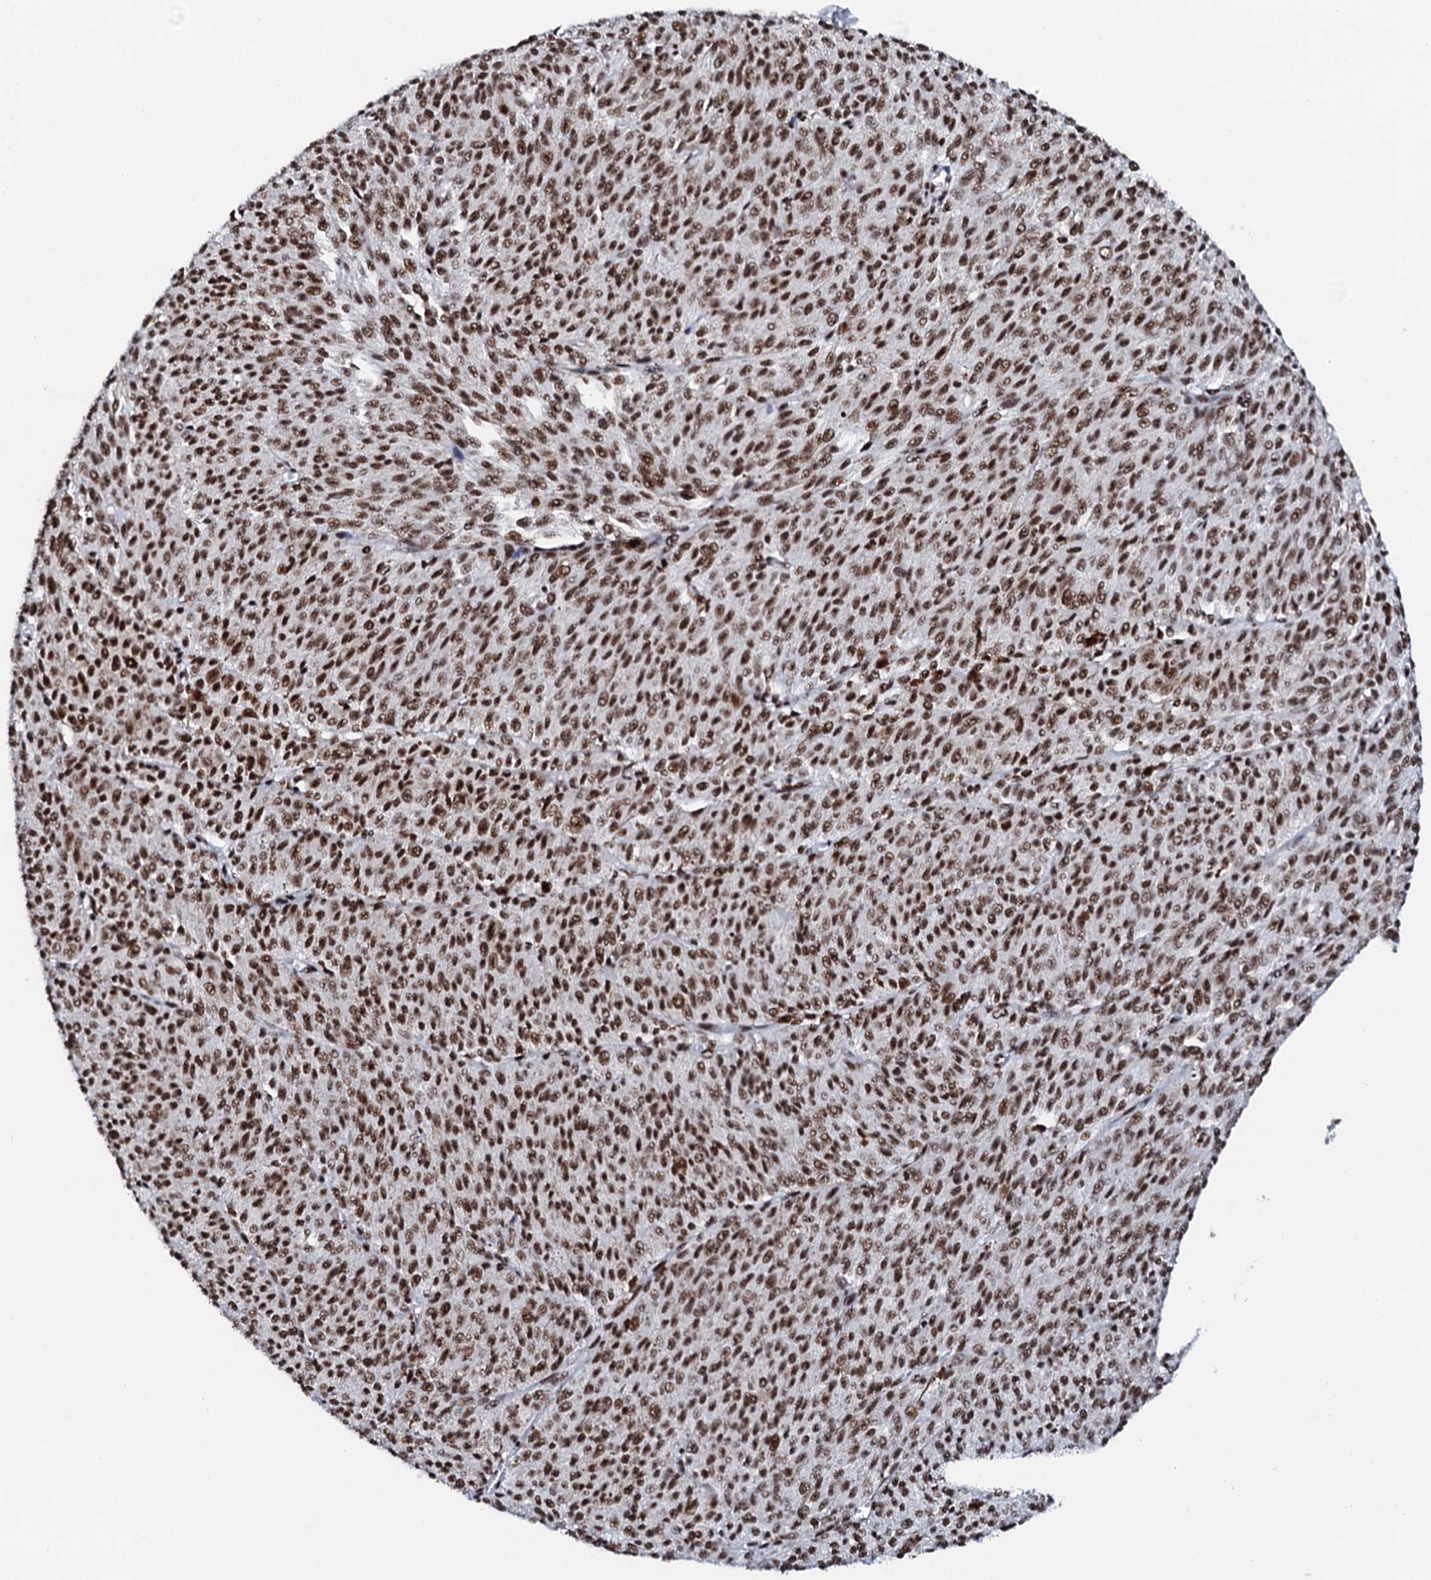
{"staining": {"intensity": "strong", "quantity": ">75%", "location": "nuclear"}, "tissue": "melanoma", "cell_type": "Tumor cells", "image_type": "cancer", "snomed": [{"axis": "morphology", "description": "Malignant melanoma, NOS"}, {"axis": "topography", "description": "Skin"}], "caption": "IHC of human melanoma shows high levels of strong nuclear positivity in about >75% of tumor cells. Using DAB (brown) and hematoxylin (blue) stains, captured at high magnification using brightfield microscopy.", "gene": "NKAPD1", "patient": {"sex": "female", "age": 52}}